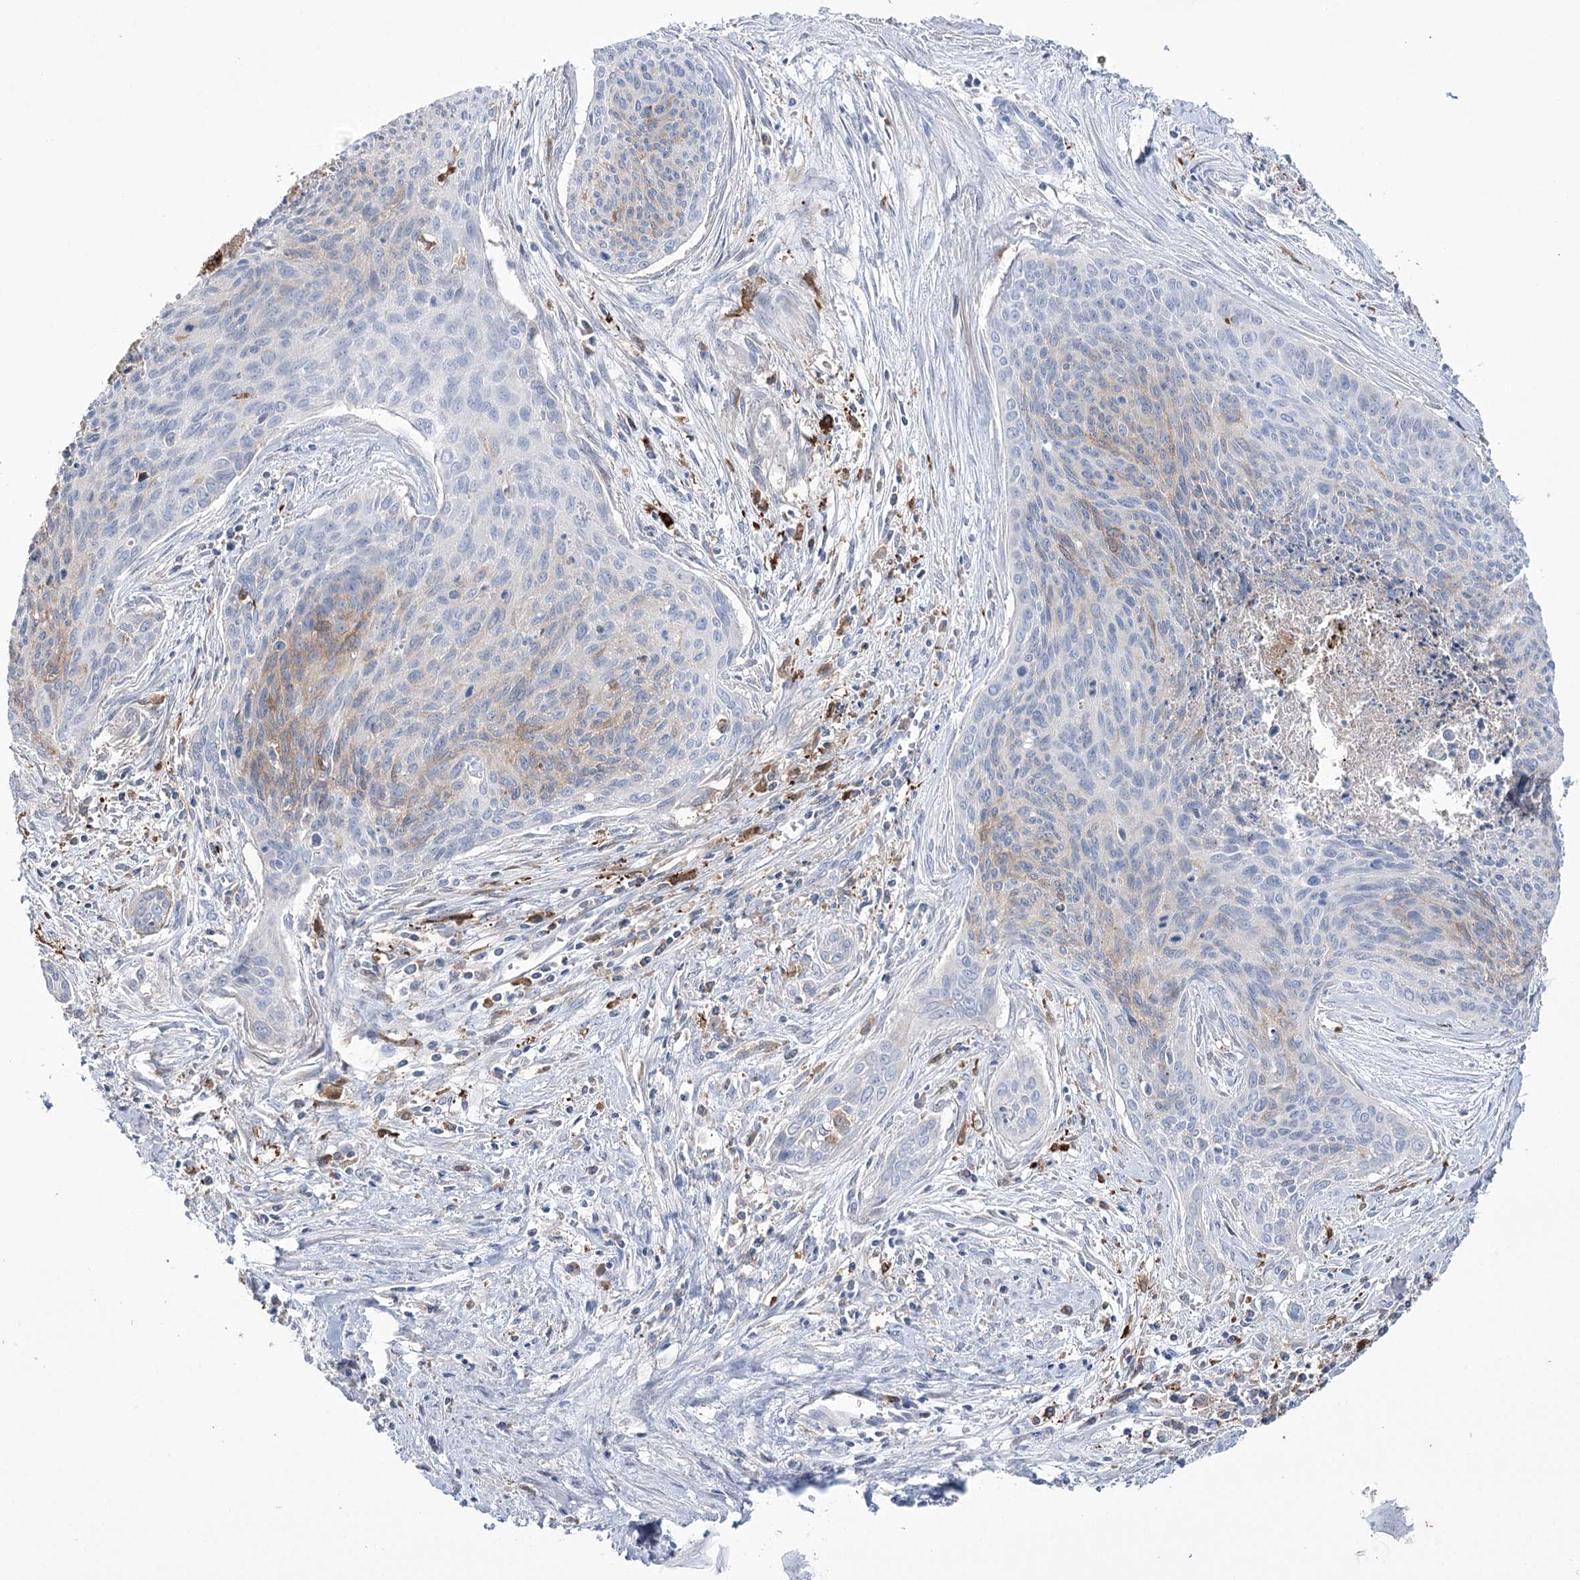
{"staining": {"intensity": "weak", "quantity": "<25%", "location": "cytoplasmic/membranous"}, "tissue": "cervical cancer", "cell_type": "Tumor cells", "image_type": "cancer", "snomed": [{"axis": "morphology", "description": "Squamous cell carcinoma, NOS"}, {"axis": "topography", "description": "Cervix"}], "caption": "Immunohistochemical staining of human squamous cell carcinoma (cervical) reveals no significant staining in tumor cells. (DAB immunohistochemistry (IHC) with hematoxylin counter stain).", "gene": "ZNF622", "patient": {"sex": "female", "age": 55}}